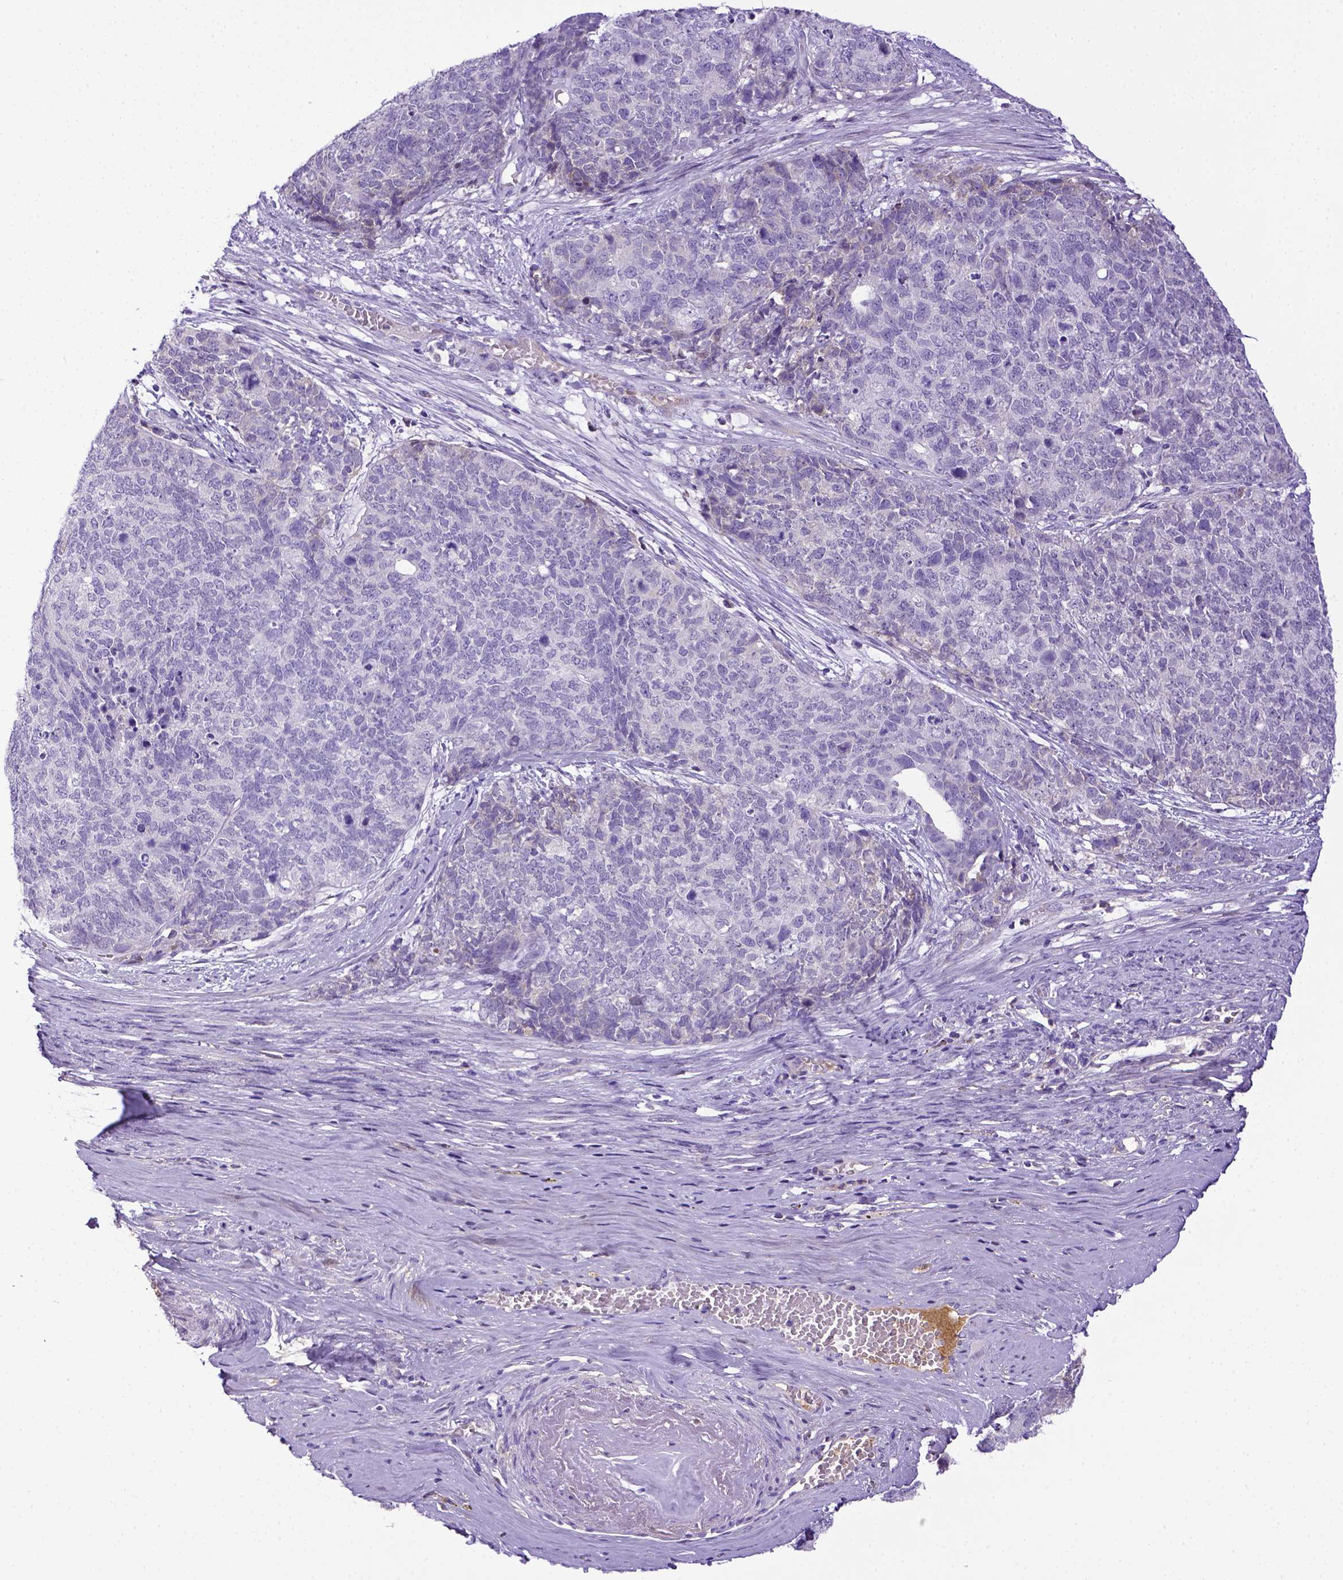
{"staining": {"intensity": "negative", "quantity": "none", "location": "none"}, "tissue": "cervical cancer", "cell_type": "Tumor cells", "image_type": "cancer", "snomed": [{"axis": "morphology", "description": "Squamous cell carcinoma, NOS"}, {"axis": "topography", "description": "Cervix"}], "caption": "DAB (3,3'-diaminobenzidine) immunohistochemical staining of squamous cell carcinoma (cervical) shows no significant positivity in tumor cells.", "gene": "ITIH4", "patient": {"sex": "female", "age": 63}}